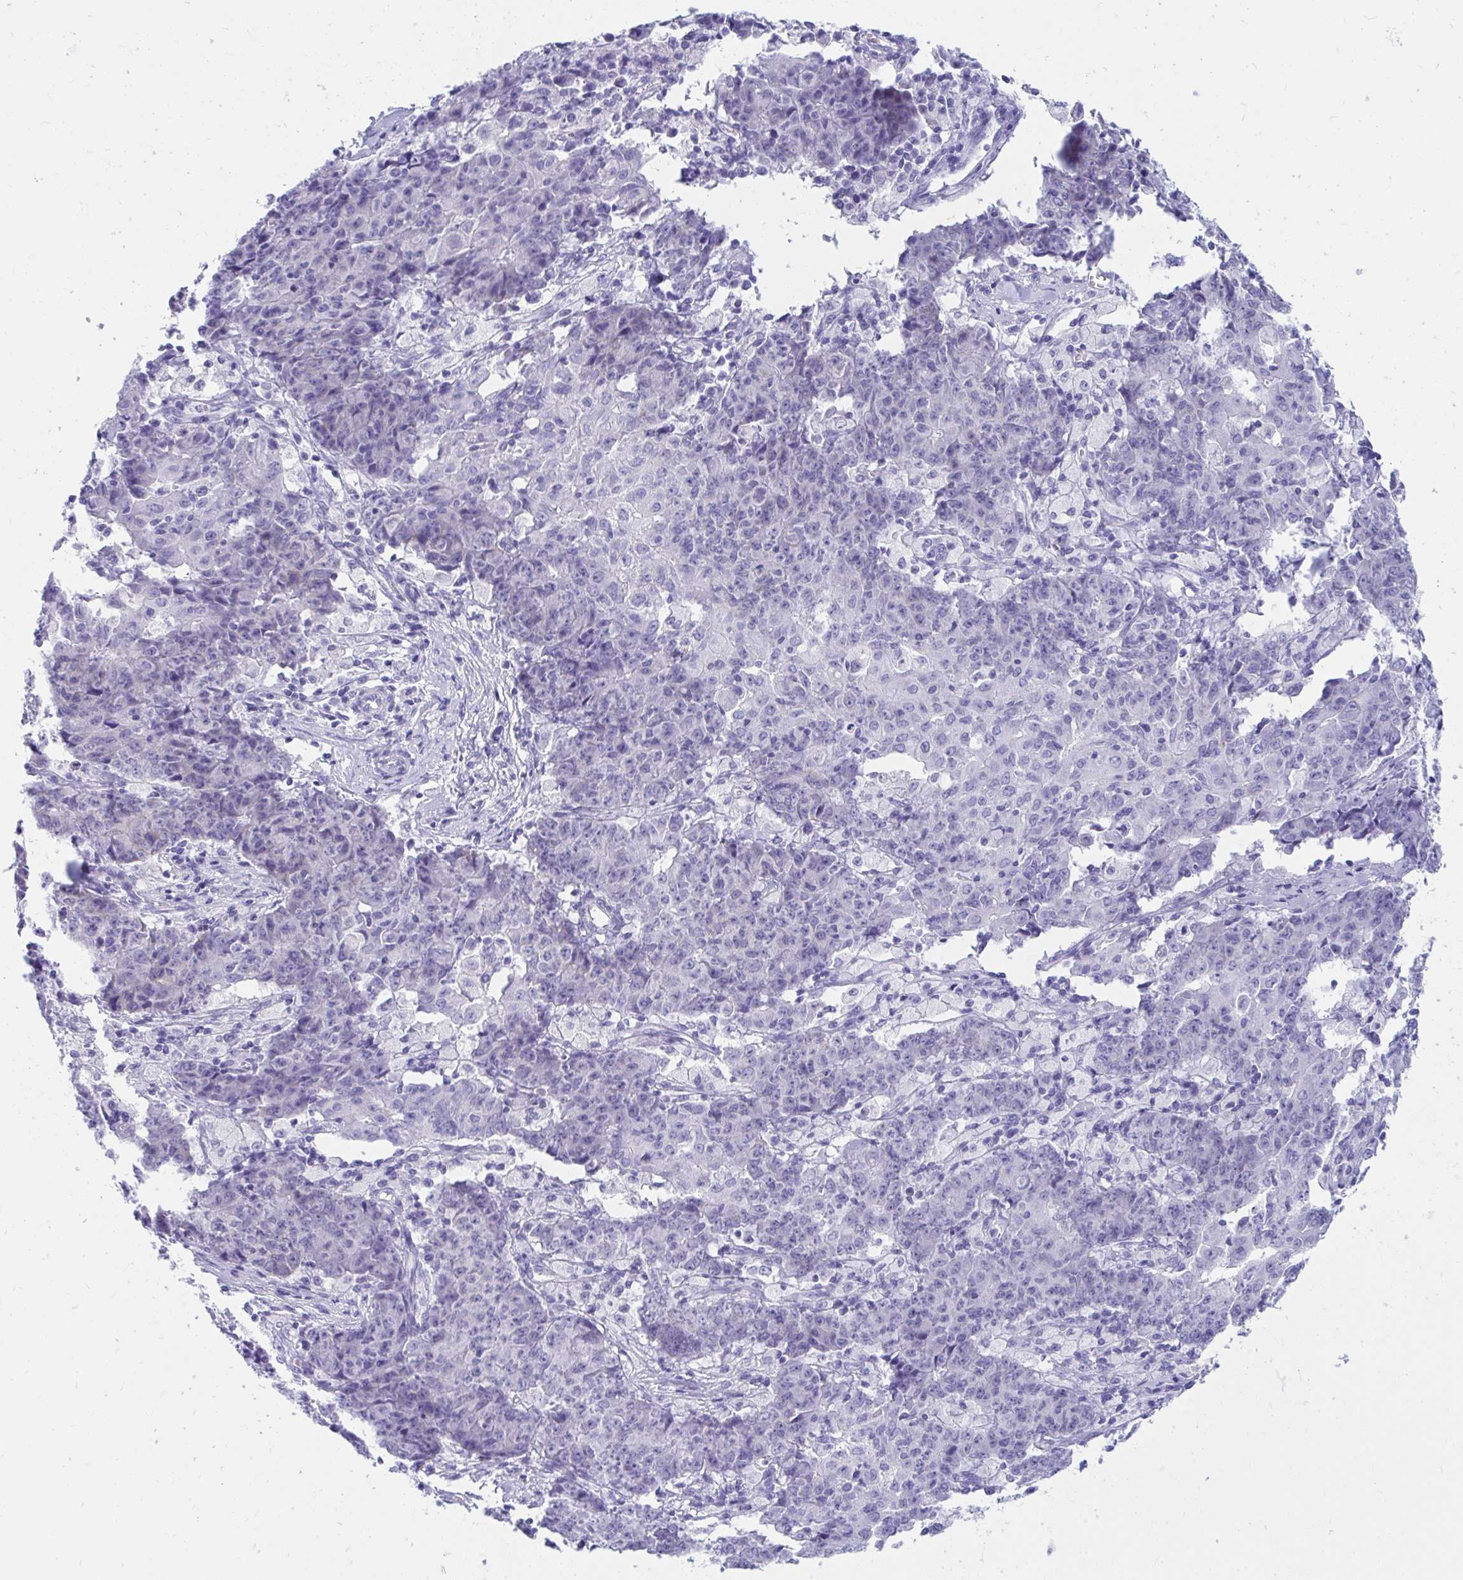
{"staining": {"intensity": "negative", "quantity": "none", "location": "none"}, "tissue": "ovarian cancer", "cell_type": "Tumor cells", "image_type": "cancer", "snomed": [{"axis": "morphology", "description": "Carcinoma, endometroid"}, {"axis": "topography", "description": "Ovary"}], "caption": "Tumor cells show no significant positivity in ovarian endometroid carcinoma.", "gene": "SHISA8", "patient": {"sex": "female", "age": 42}}